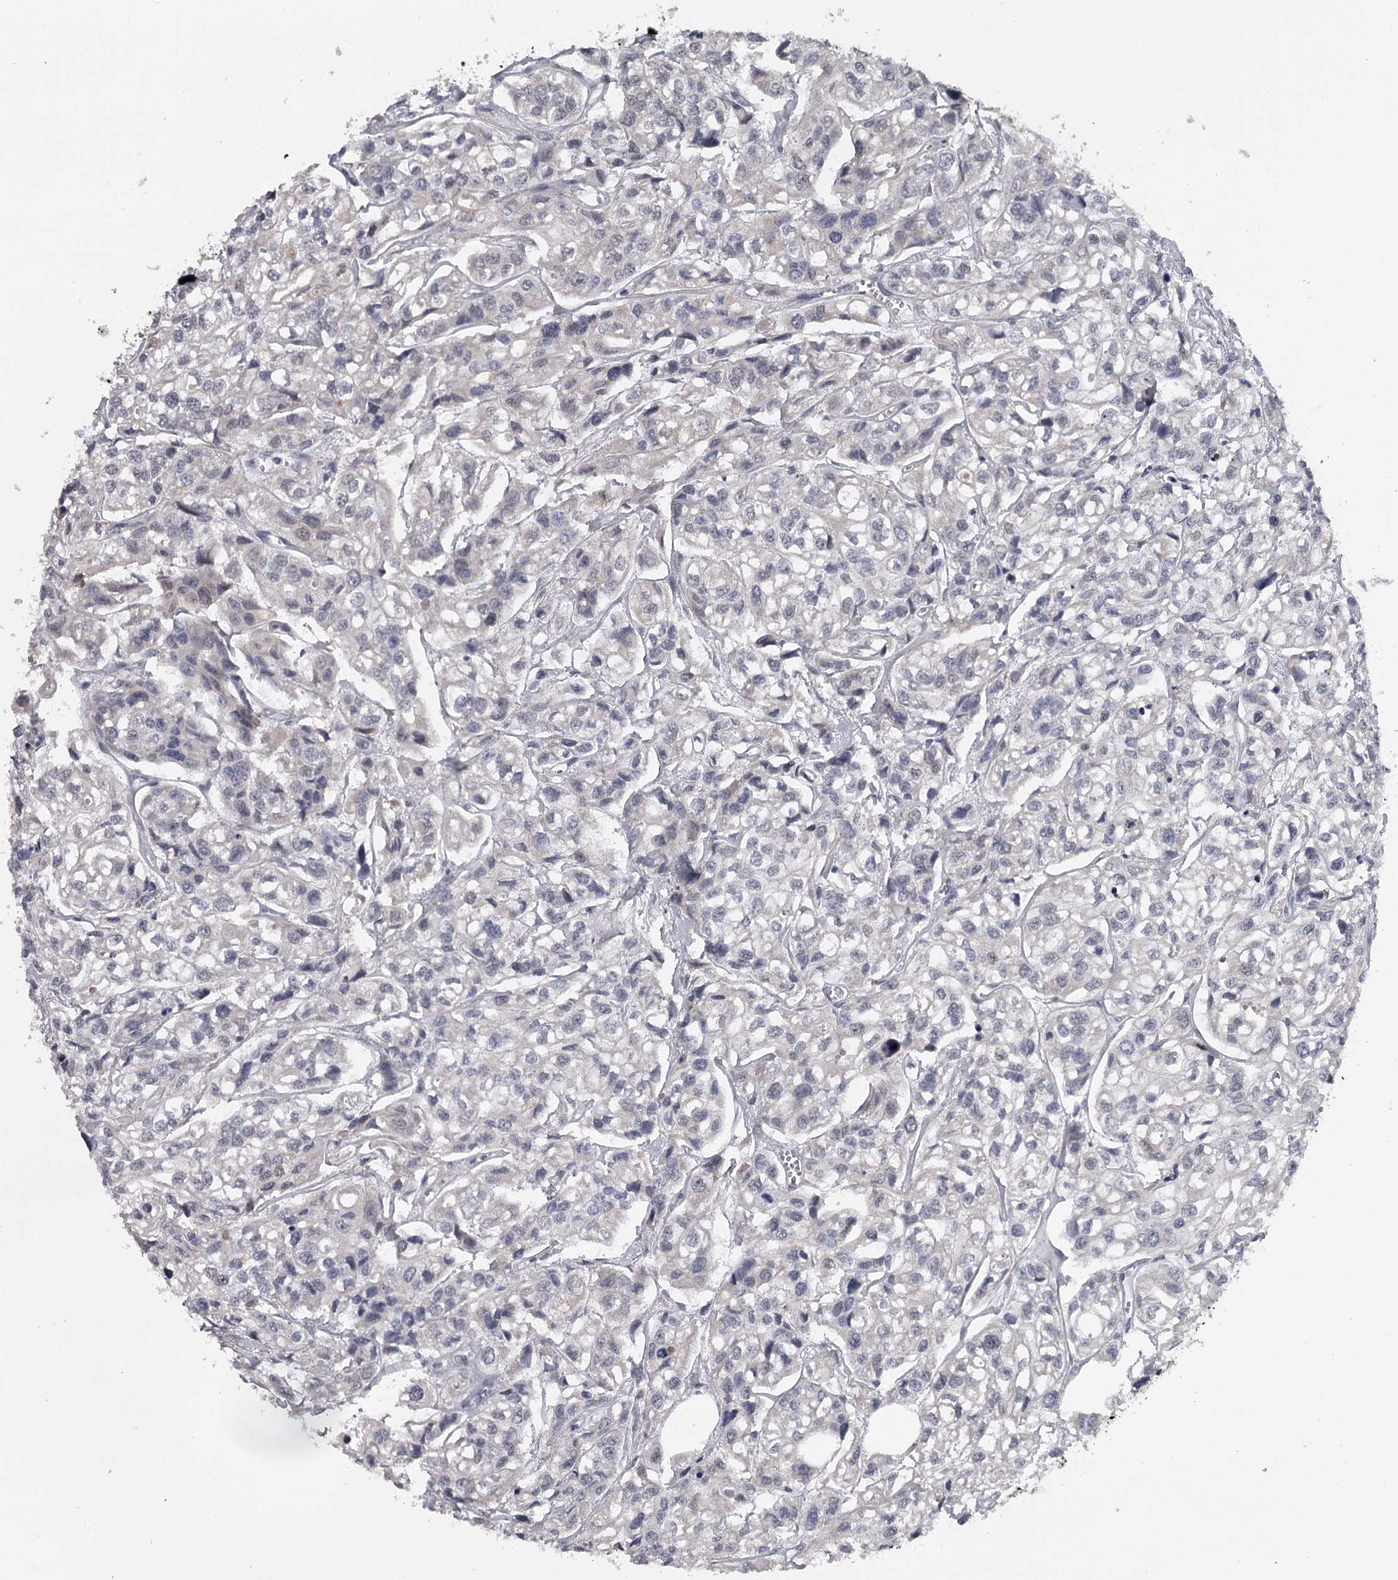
{"staining": {"intensity": "negative", "quantity": "none", "location": "none"}, "tissue": "urothelial cancer", "cell_type": "Tumor cells", "image_type": "cancer", "snomed": [{"axis": "morphology", "description": "Urothelial carcinoma, High grade"}, {"axis": "topography", "description": "Urinary bladder"}], "caption": "Micrograph shows no protein expression in tumor cells of urothelial cancer tissue.", "gene": "GTSF1", "patient": {"sex": "male", "age": 67}}